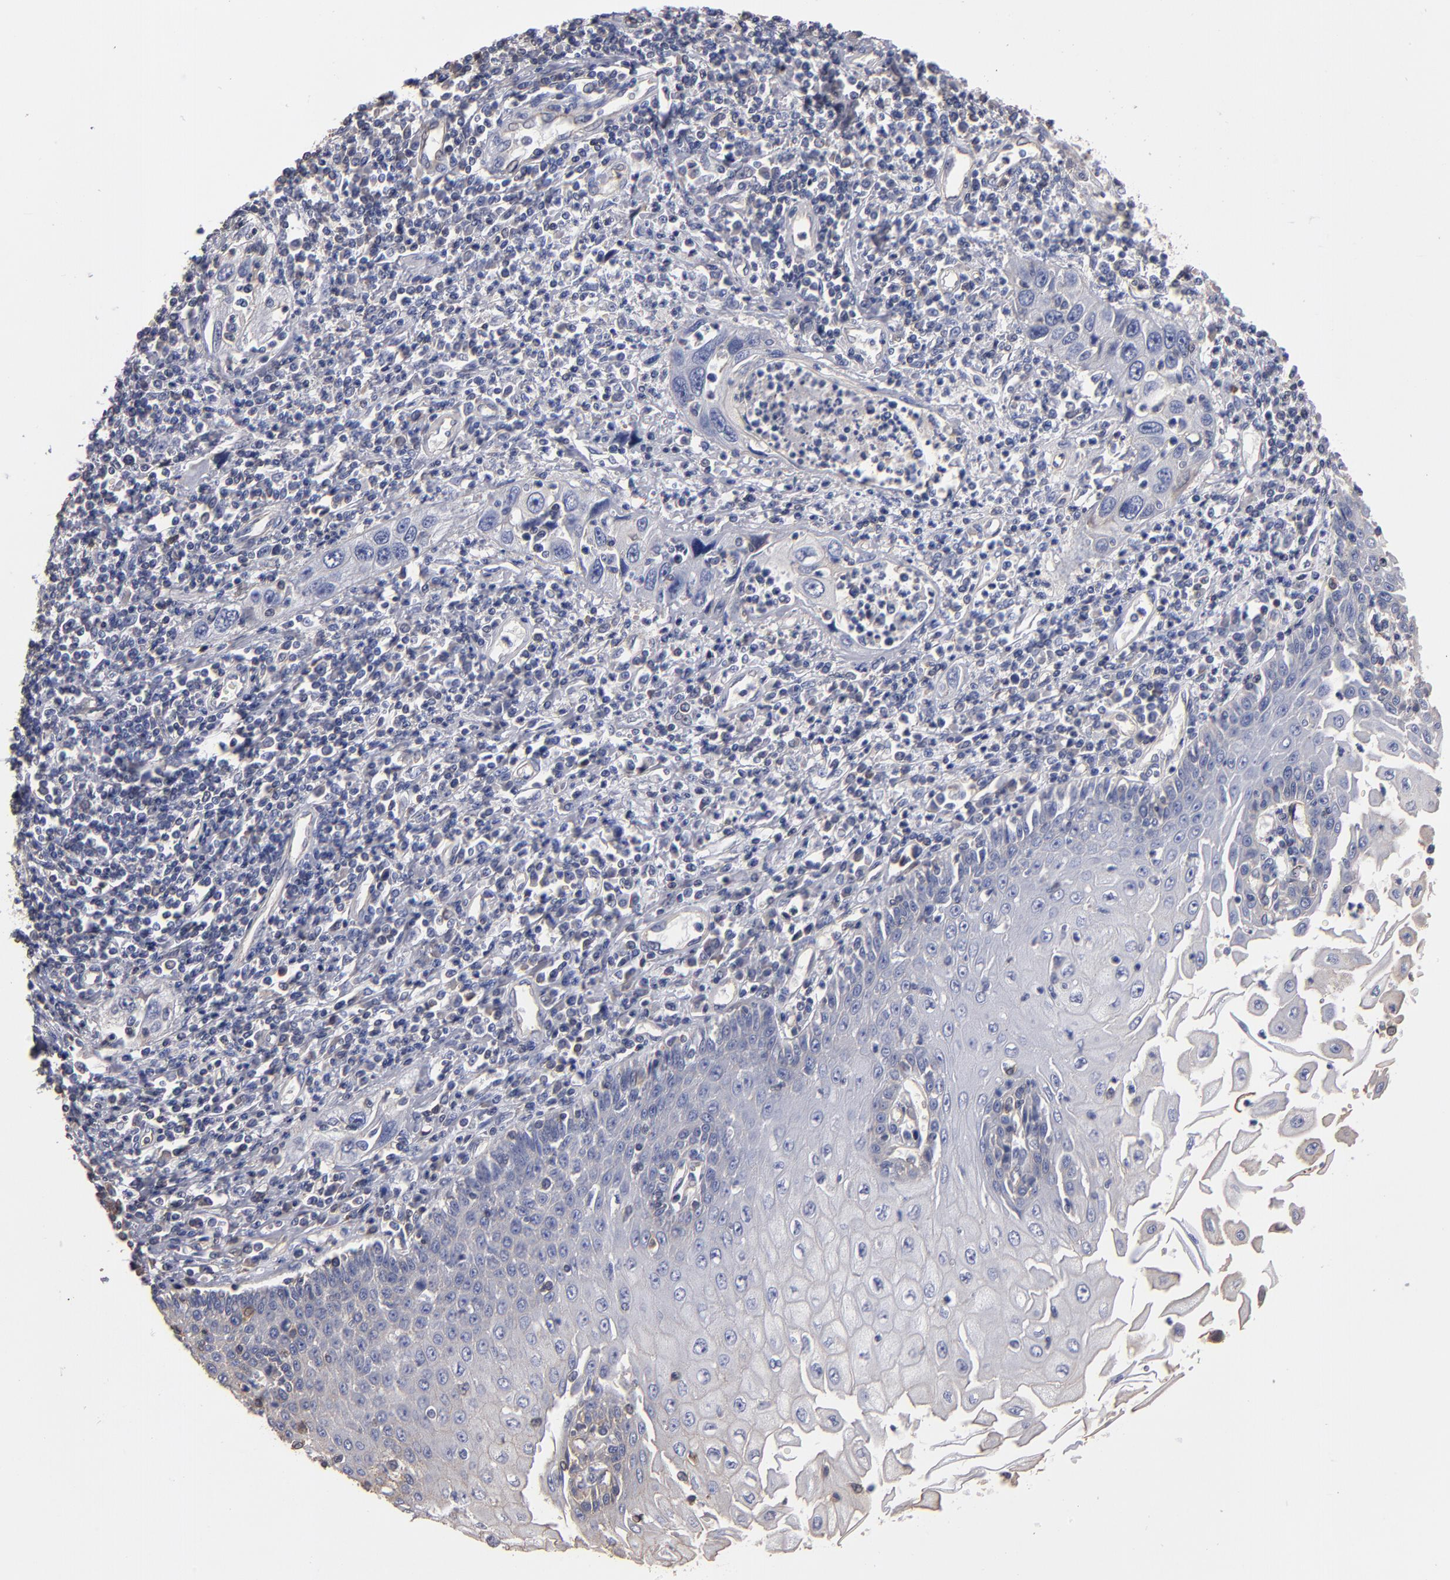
{"staining": {"intensity": "negative", "quantity": "none", "location": "none"}, "tissue": "esophagus", "cell_type": "Squamous epithelial cells", "image_type": "normal", "snomed": [{"axis": "morphology", "description": "Normal tissue, NOS"}, {"axis": "topography", "description": "Esophagus"}], "caption": "Squamous epithelial cells show no significant expression in unremarkable esophagus. Brightfield microscopy of IHC stained with DAB (3,3'-diaminobenzidine) (brown) and hematoxylin (blue), captured at high magnification.", "gene": "ESYT2", "patient": {"sex": "male", "age": 65}}